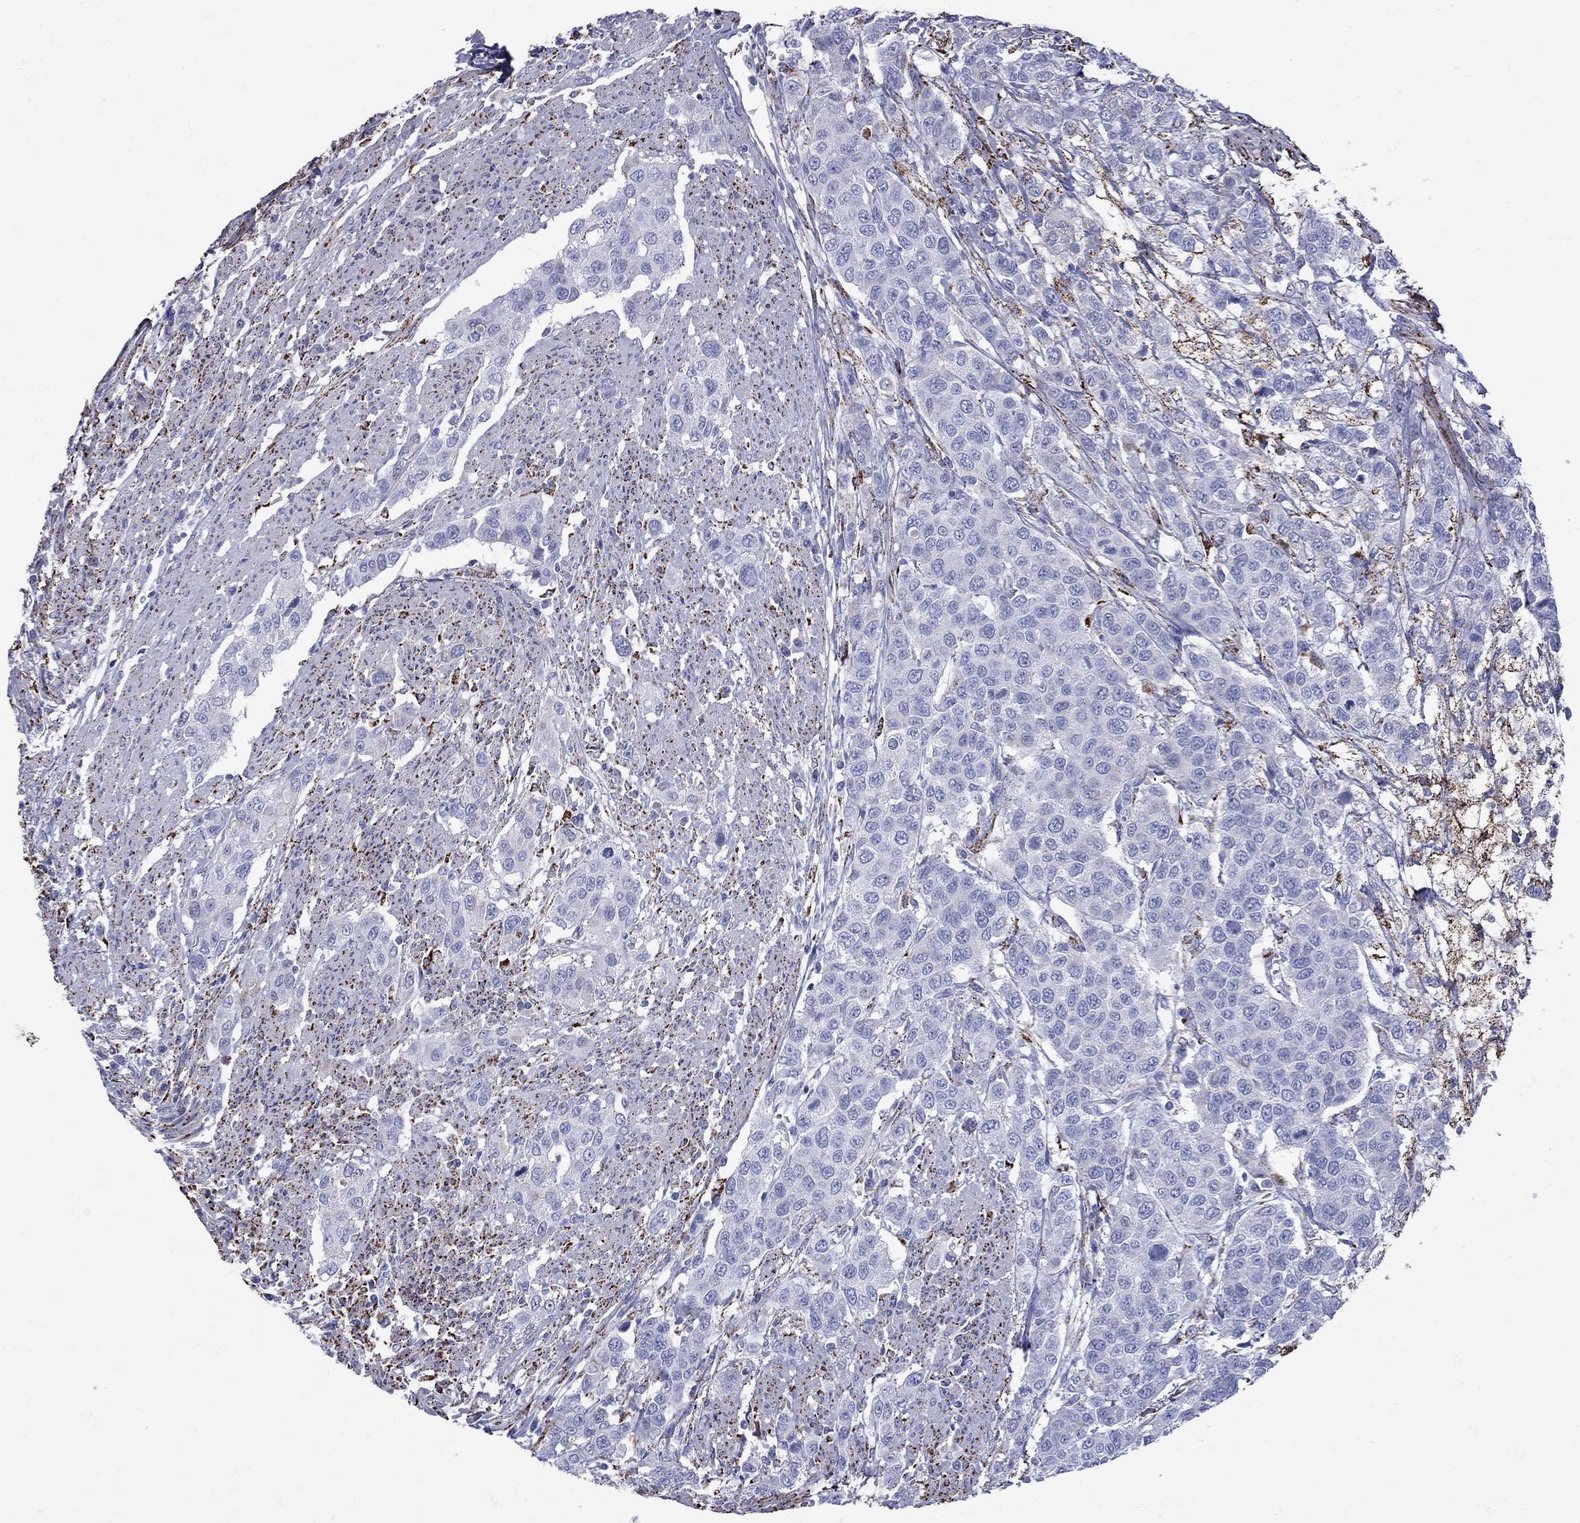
{"staining": {"intensity": "negative", "quantity": "none", "location": "none"}, "tissue": "urothelial cancer", "cell_type": "Tumor cells", "image_type": "cancer", "snomed": [{"axis": "morphology", "description": "Urothelial carcinoma, High grade"}, {"axis": "topography", "description": "Urinary bladder"}], "caption": "Immunohistochemistry (IHC) of human urothelial cancer reveals no staining in tumor cells.", "gene": "SESTD1", "patient": {"sex": "female", "age": 58}}